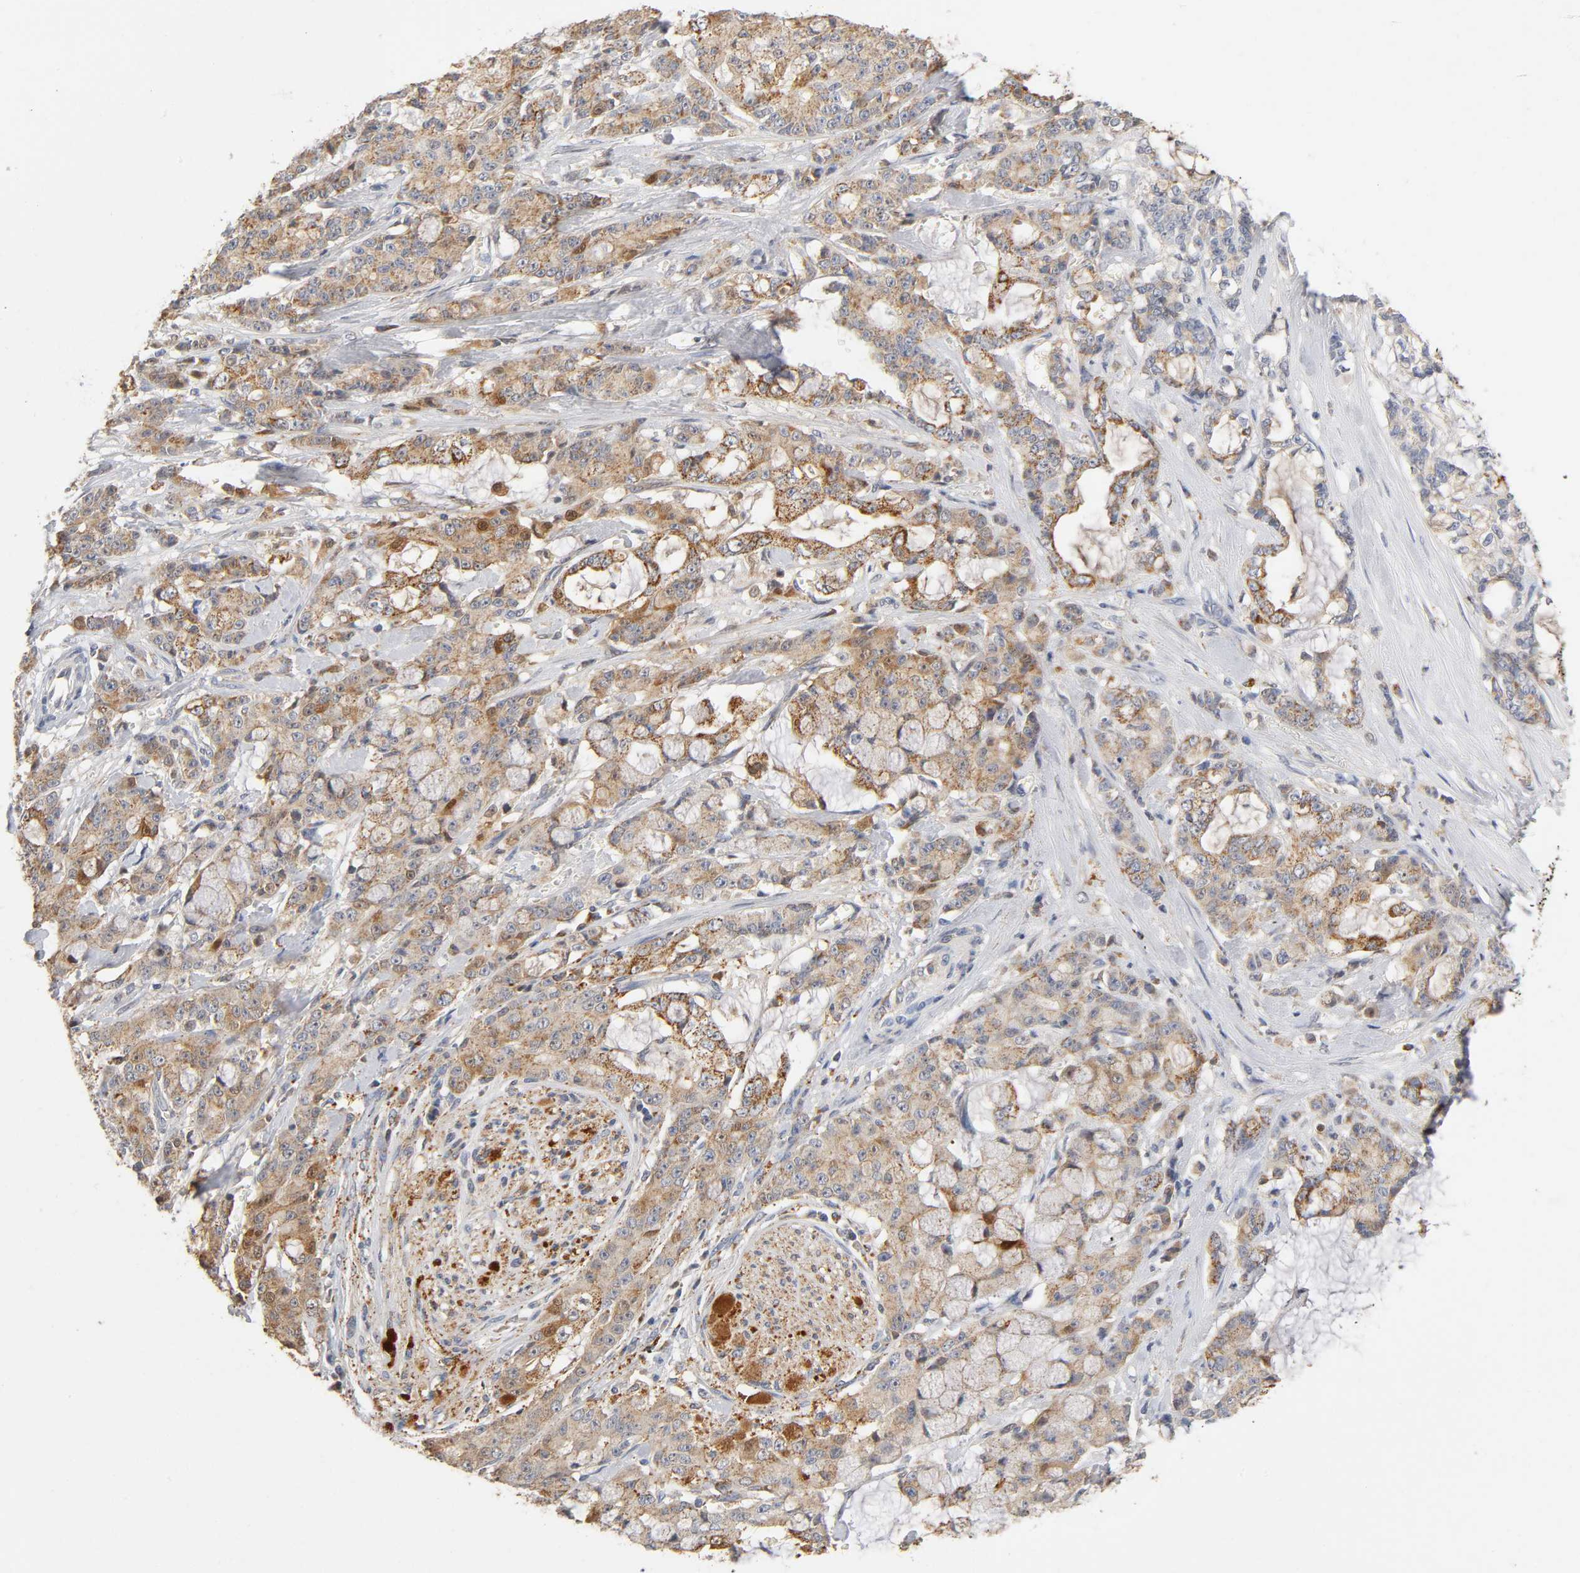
{"staining": {"intensity": "moderate", "quantity": ">75%", "location": "cytoplasmic/membranous"}, "tissue": "pancreatic cancer", "cell_type": "Tumor cells", "image_type": "cancer", "snomed": [{"axis": "morphology", "description": "Adenocarcinoma, NOS"}, {"axis": "topography", "description": "Pancreas"}], "caption": "Immunohistochemical staining of human adenocarcinoma (pancreatic) displays medium levels of moderate cytoplasmic/membranous protein expression in about >75% of tumor cells.", "gene": "ISG15", "patient": {"sex": "female", "age": 73}}